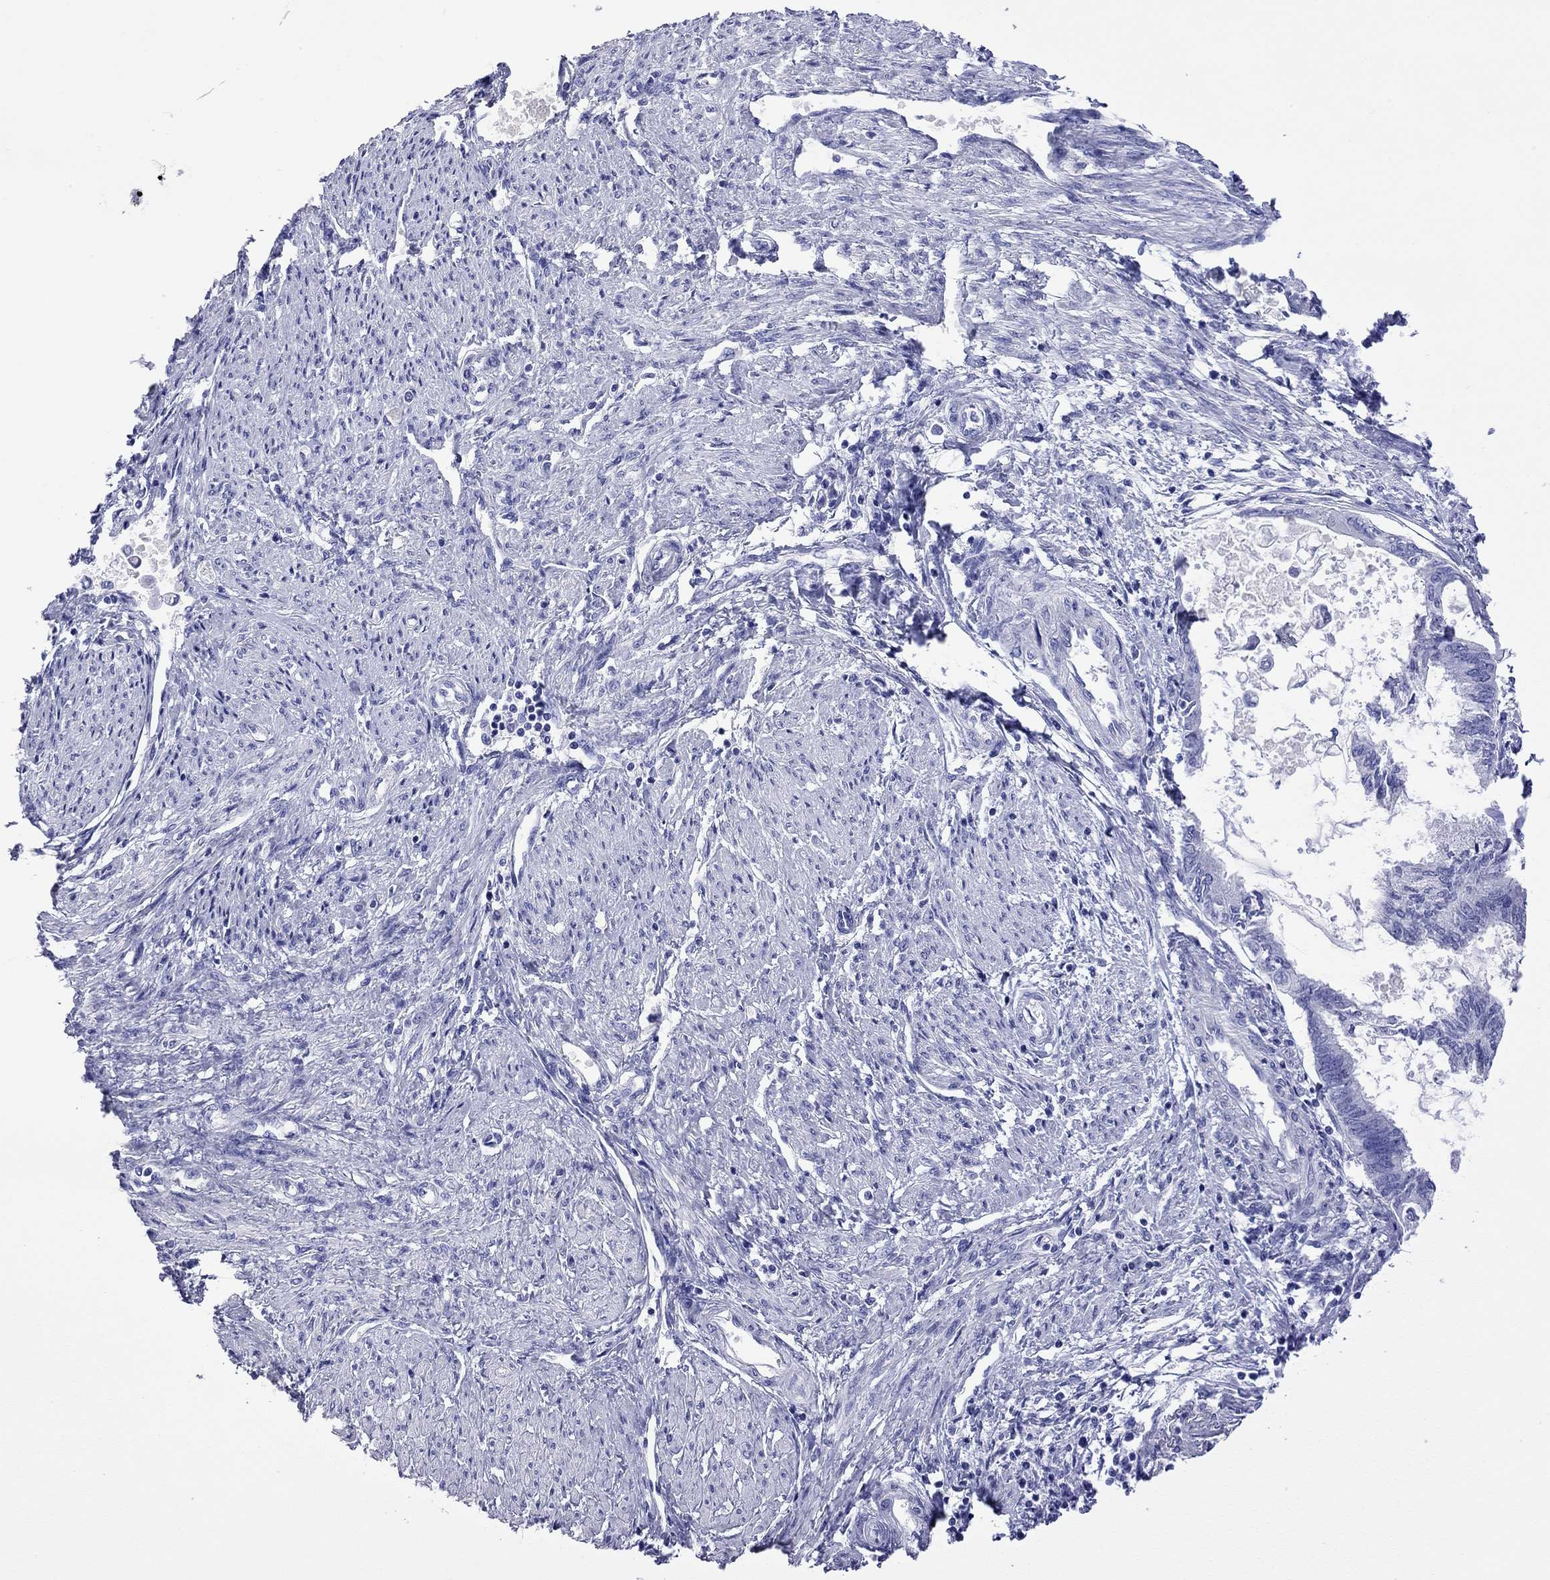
{"staining": {"intensity": "negative", "quantity": "none", "location": "none"}, "tissue": "endometrial cancer", "cell_type": "Tumor cells", "image_type": "cancer", "snomed": [{"axis": "morphology", "description": "Adenocarcinoma, NOS"}, {"axis": "topography", "description": "Endometrium"}], "caption": "High magnification brightfield microscopy of endometrial cancer stained with DAB (3,3'-diaminobenzidine) (brown) and counterstained with hematoxylin (blue): tumor cells show no significant staining.", "gene": "FIGLA", "patient": {"sex": "female", "age": 86}}